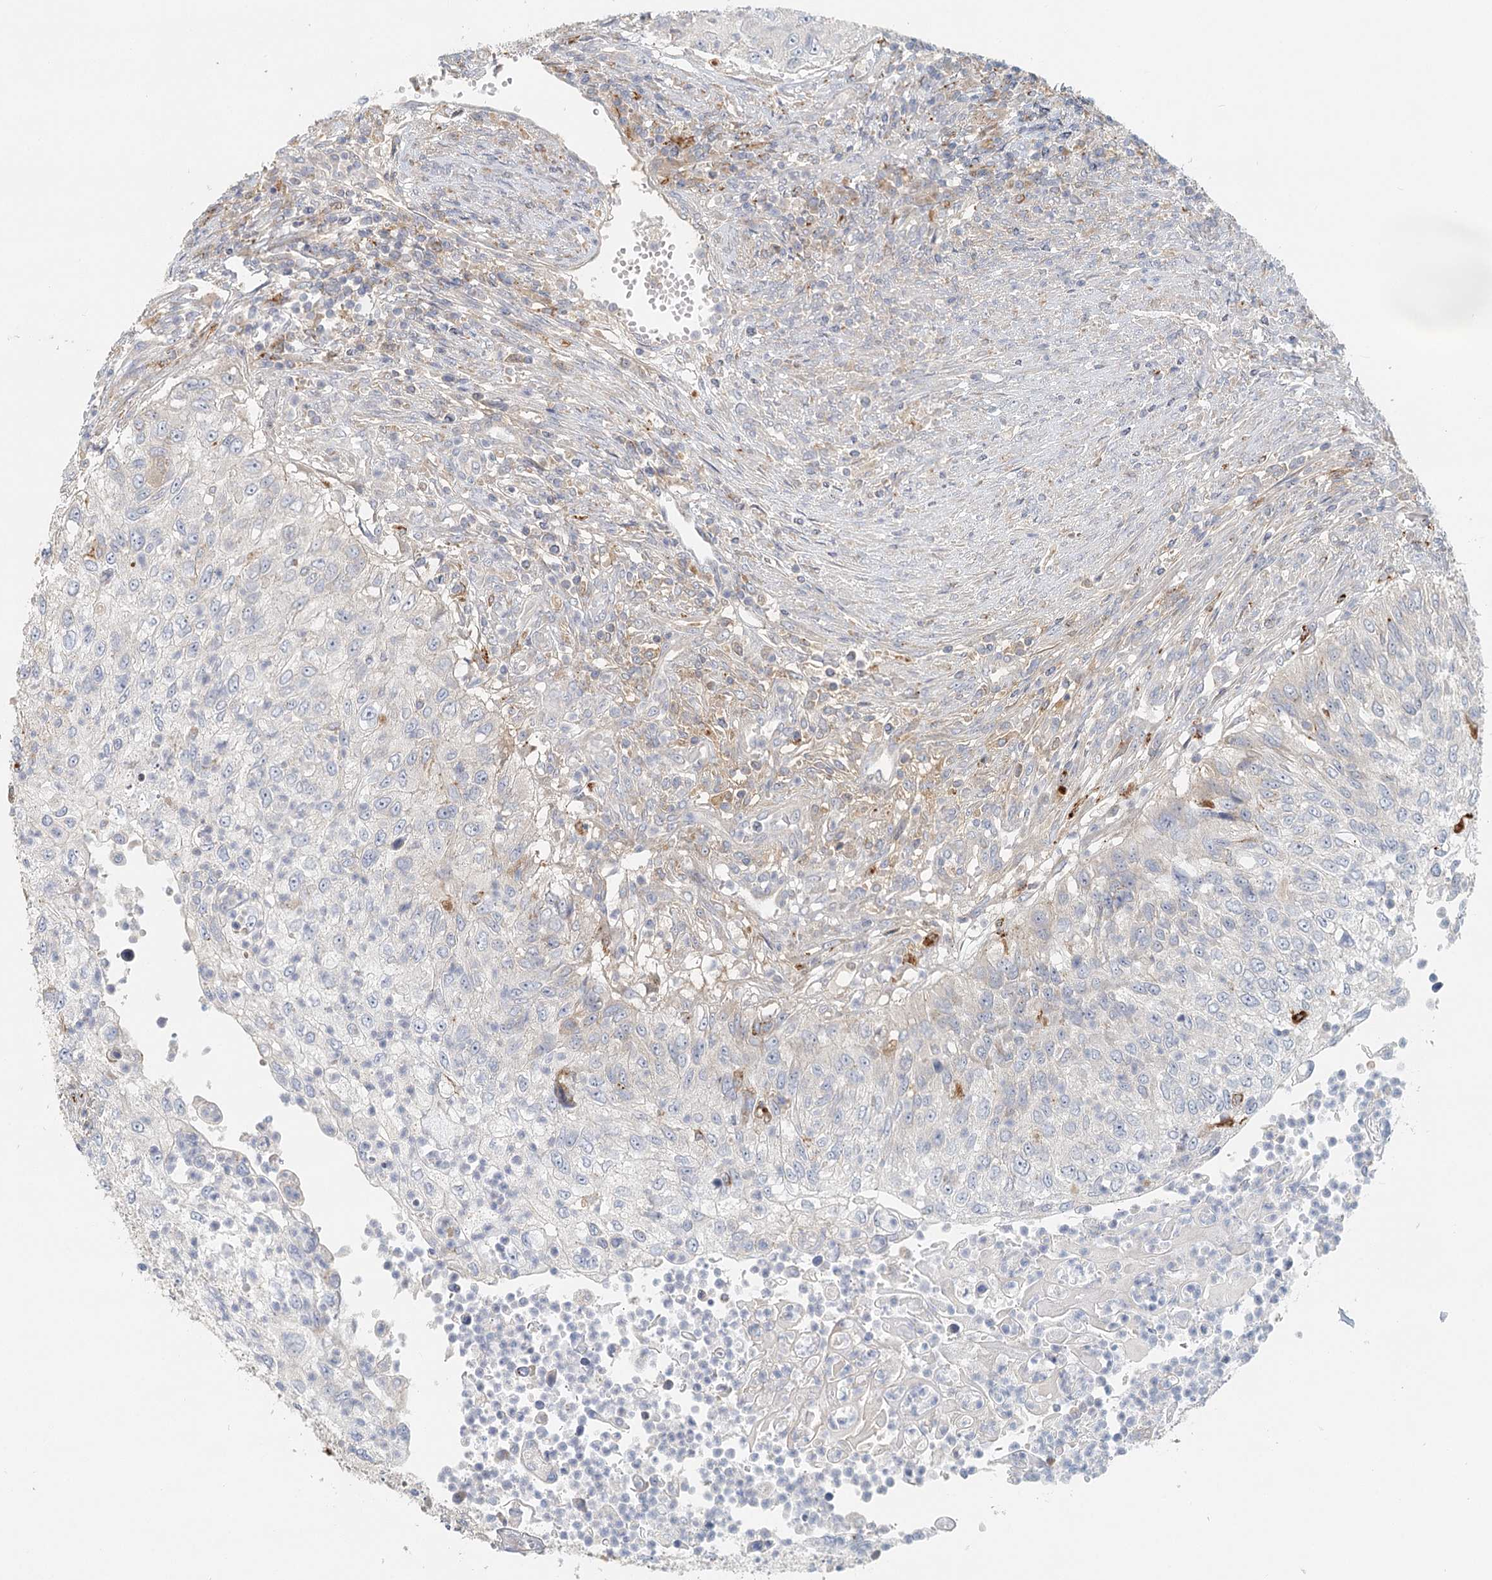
{"staining": {"intensity": "negative", "quantity": "none", "location": "none"}, "tissue": "urothelial cancer", "cell_type": "Tumor cells", "image_type": "cancer", "snomed": [{"axis": "morphology", "description": "Urothelial carcinoma, High grade"}, {"axis": "topography", "description": "Urinary bladder"}], "caption": "High magnification brightfield microscopy of high-grade urothelial carcinoma stained with DAB (3,3'-diaminobenzidine) (brown) and counterstained with hematoxylin (blue): tumor cells show no significant positivity.", "gene": "VSIG1", "patient": {"sex": "female", "age": 60}}